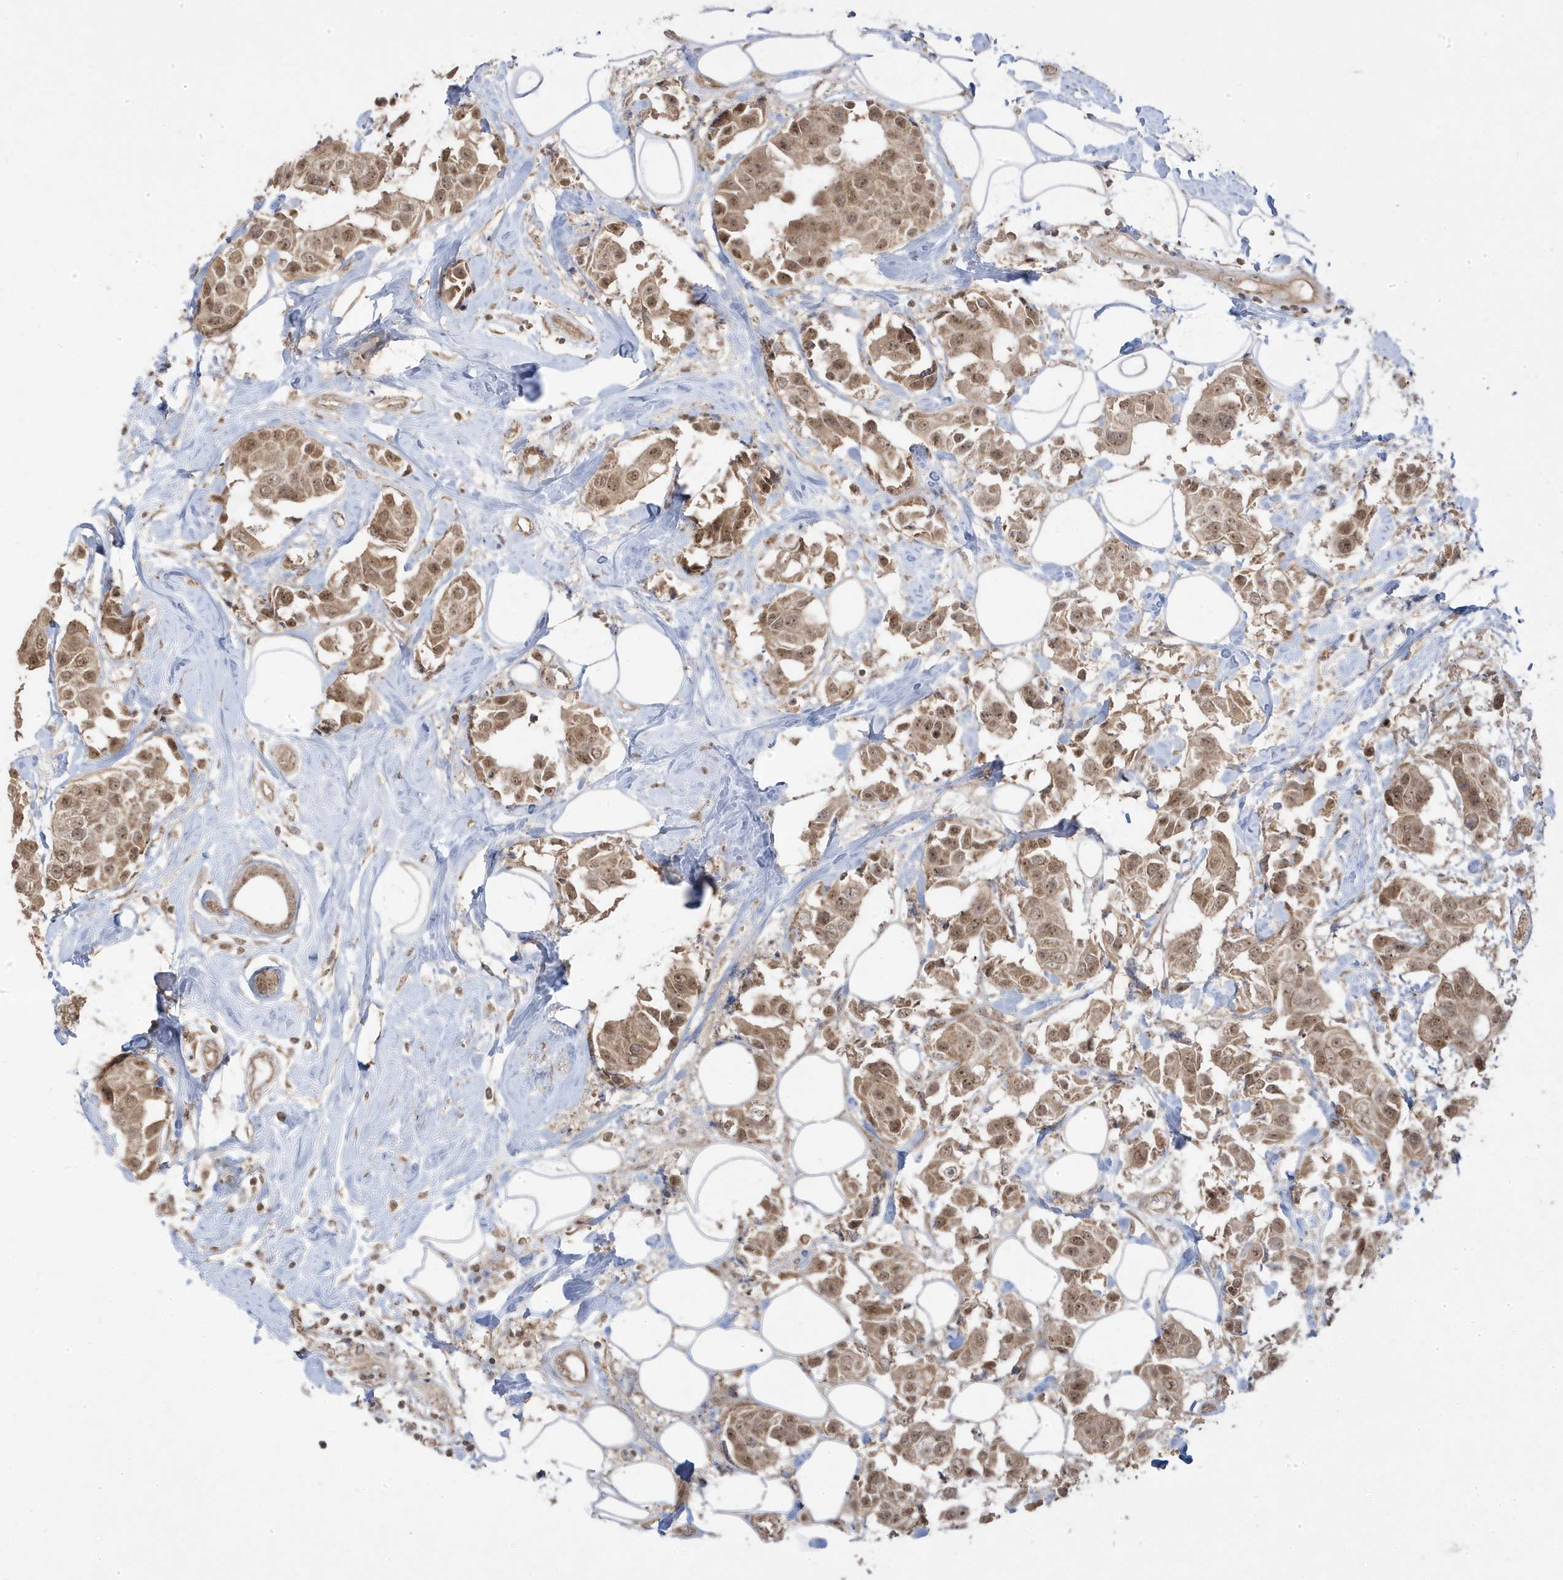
{"staining": {"intensity": "moderate", "quantity": ">75%", "location": "cytoplasmic/membranous,nuclear"}, "tissue": "breast cancer", "cell_type": "Tumor cells", "image_type": "cancer", "snomed": [{"axis": "morphology", "description": "Normal tissue, NOS"}, {"axis": "morphology", "description": "Duct carcinoma"}, {"axis": "topography", "description": "Breast"}], "caption": "Infiltrating ductal carcinoma (breast) stained with a protein marker reveals moderate staining in tumor cells.", "gene": "DNAJC12", "patient": {"sex": "female", "age": 39}}